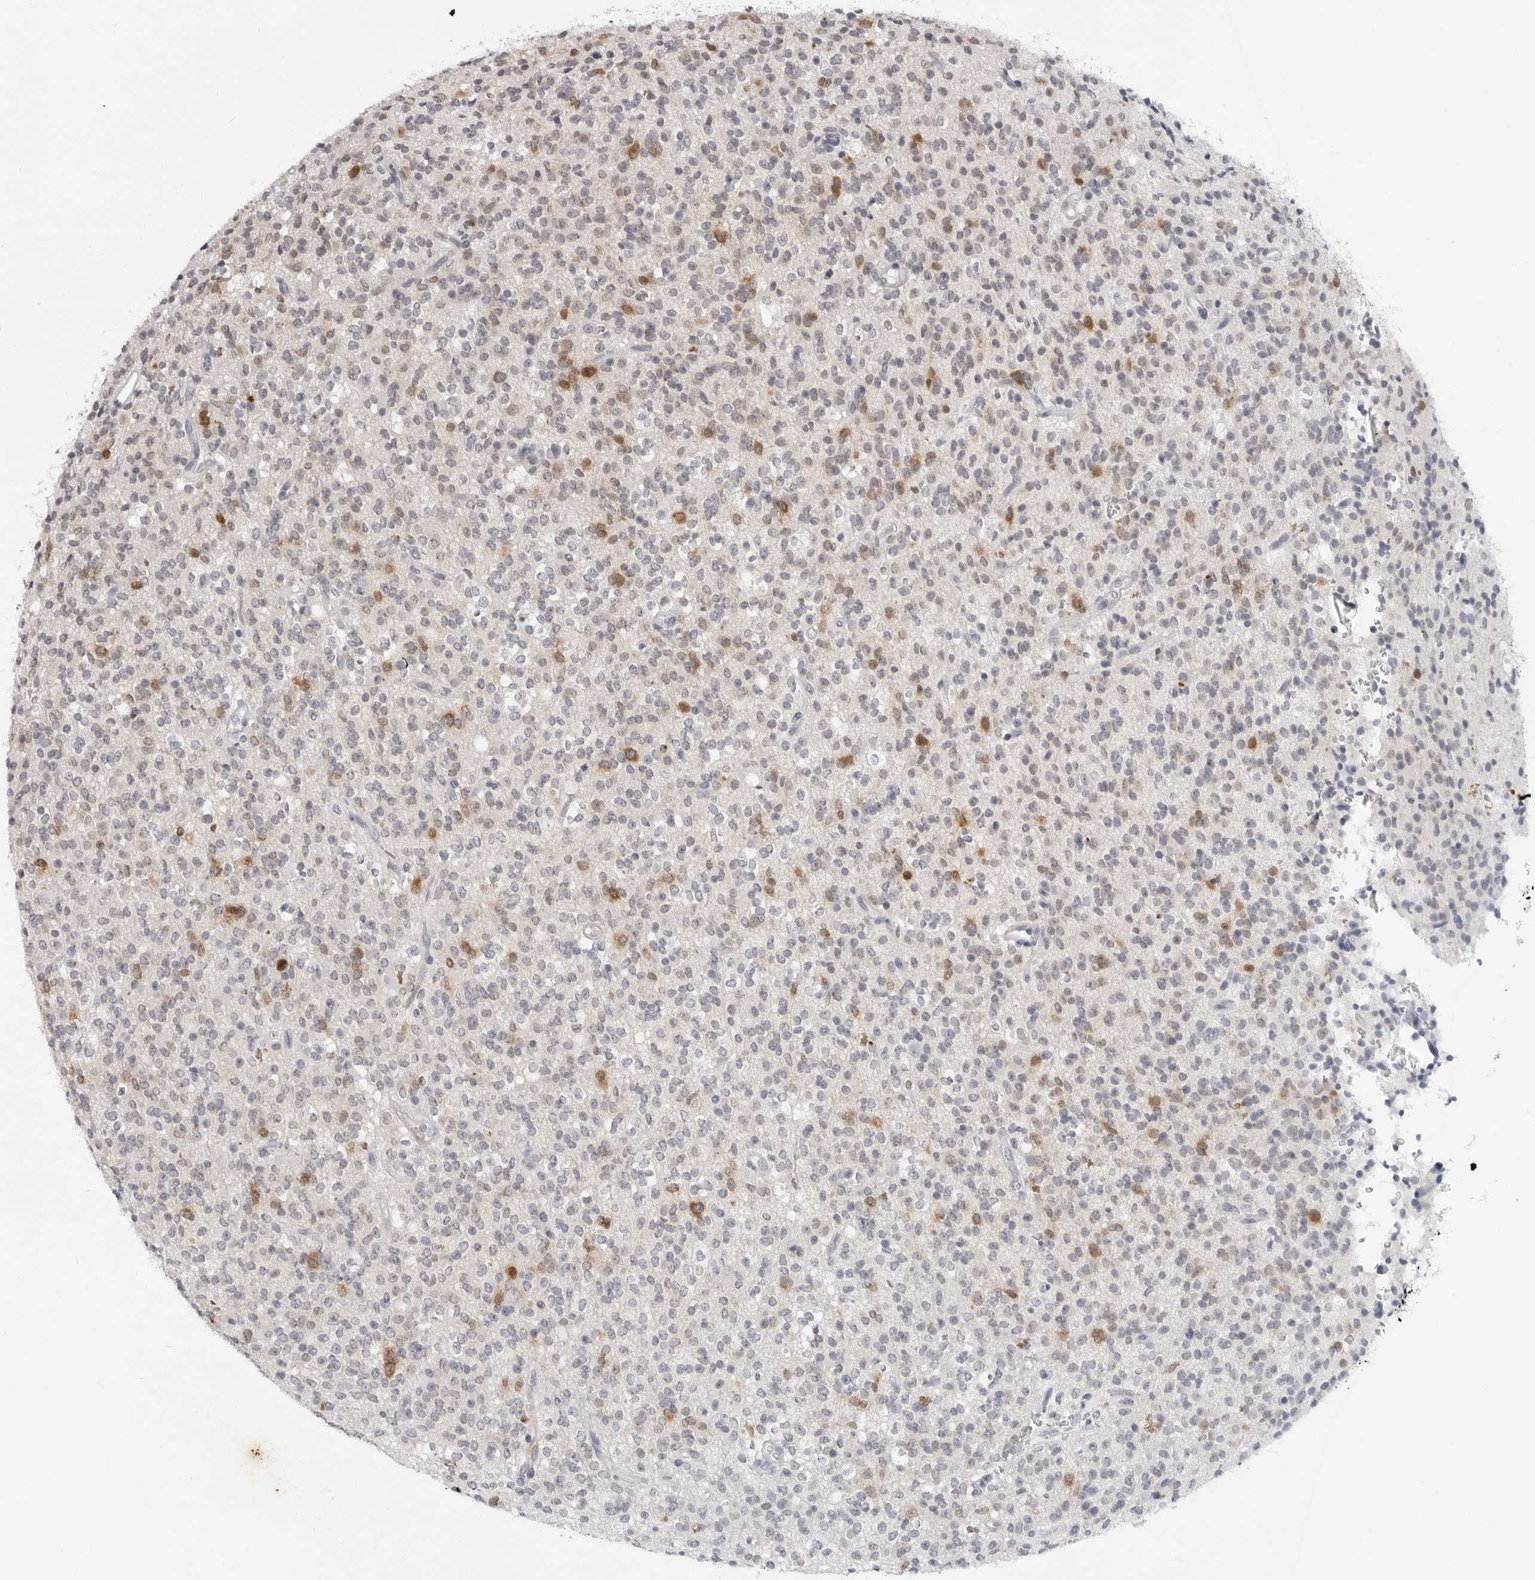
{"staining": {"intensity": "strong", "quantity": "<25%", "location": "cytoplasmic/membranous"}, "tissue": "glioma", "cell_type": "Tumor cells", "image_type": "cancer", "snomed": [{"axis": "morphology", "description": "Glioma, malignant, High grade"}, {"axis": "topography", "description": "Brain"}], "caption": "The histopathology image shows immunohistochemical staining of malignant glioma (high-grade). There is strong cytoplasmic/membranous staining is appreciated in about <25% of tumor cells. (DAB (3,3'-diaminobenzidine) IHC with brightfield microscopy, high magnification).", "gene": "RRM1", "patient": {"sex": "male", "age": 34}}